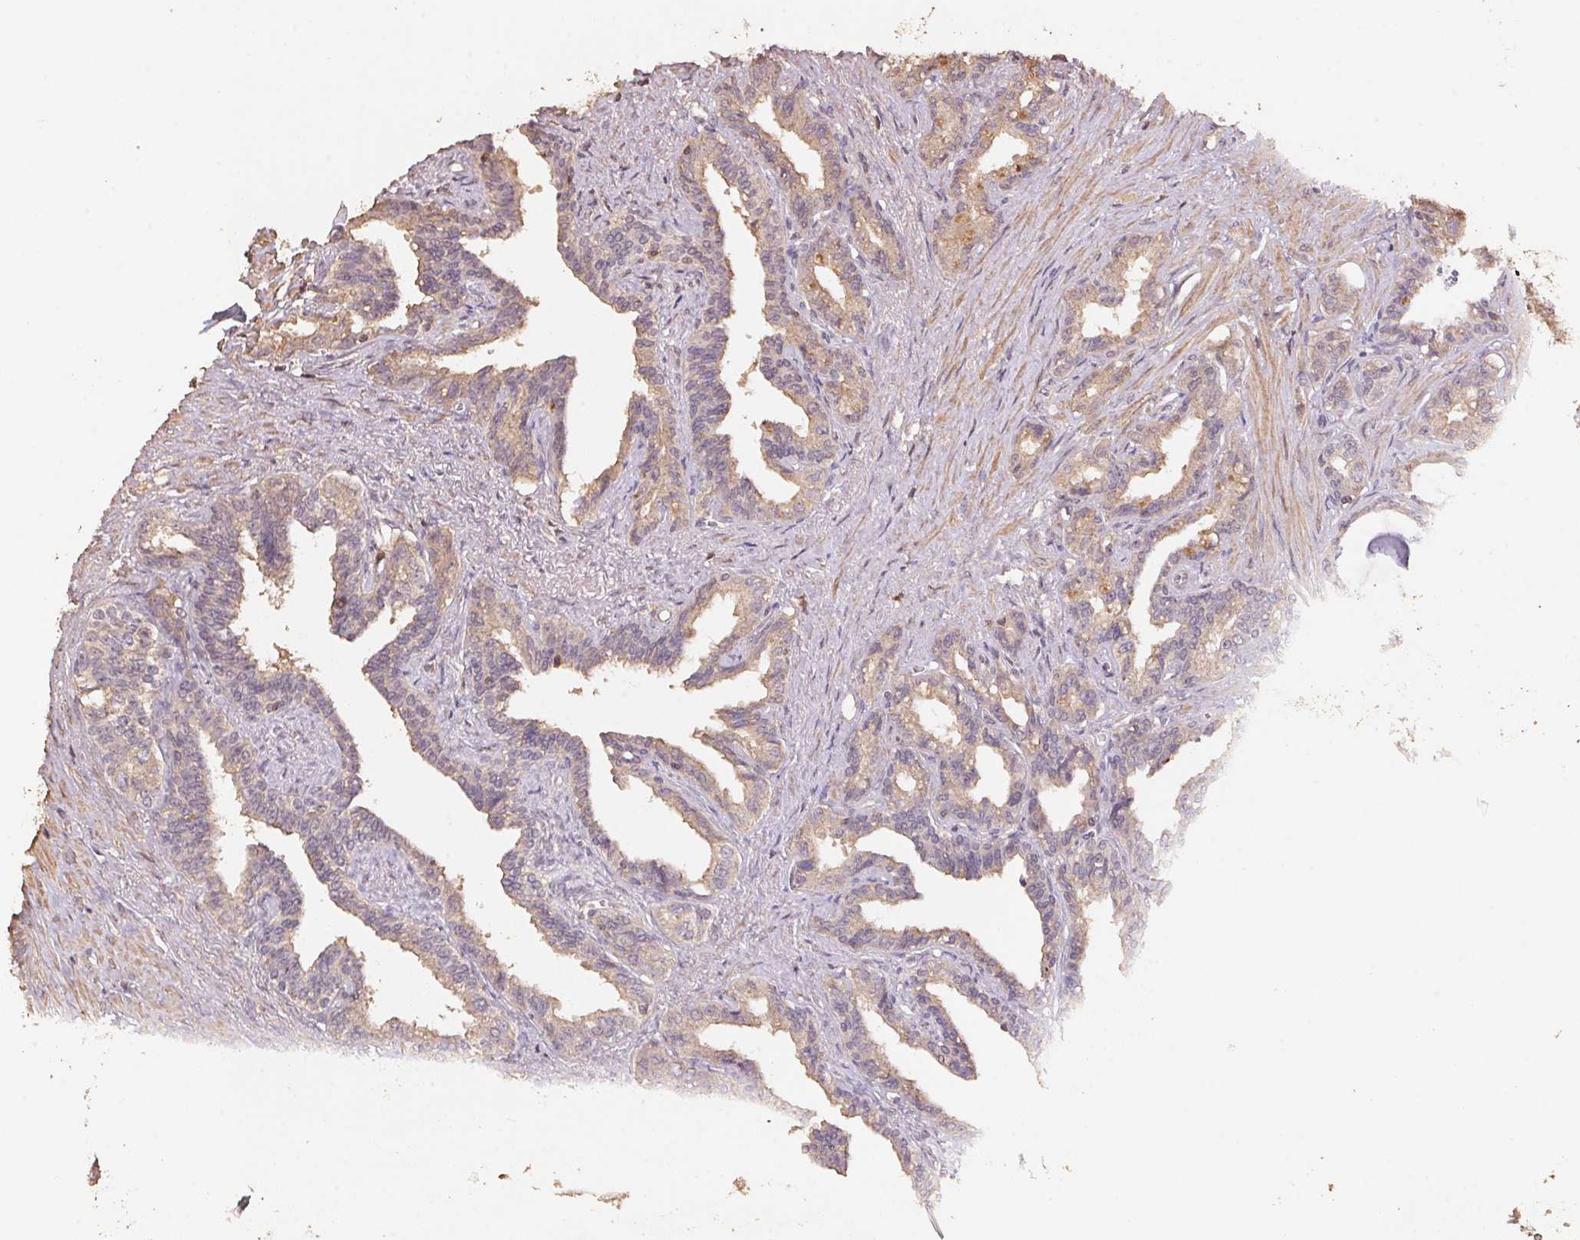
{"staining": {"intensity": "weak", "quantity": "<25%", "location": "cytoplasmic/membranous"}, "tissue": "seminal vesicle", "cell_type": "Glandular cells", "image_type": "normal", "snomed": [{"axis": "morphology", "description": "Normal tissue, NOS"}, {"axis": "morphology", "description": "Urothelial carcinoma, NOS"}, {"axis": "topography", "description": "Urinary bladder"}, {"axis": "topography", "description": "Seminal veicle"}], "caption": "An immunohistochemistry (IHC) image of benign seminal vesicle is shown. There is no staining in glandular cells of seminal vesicle.", "gene": "CENPF", "patient": {"sex": "male", "age": 76}}